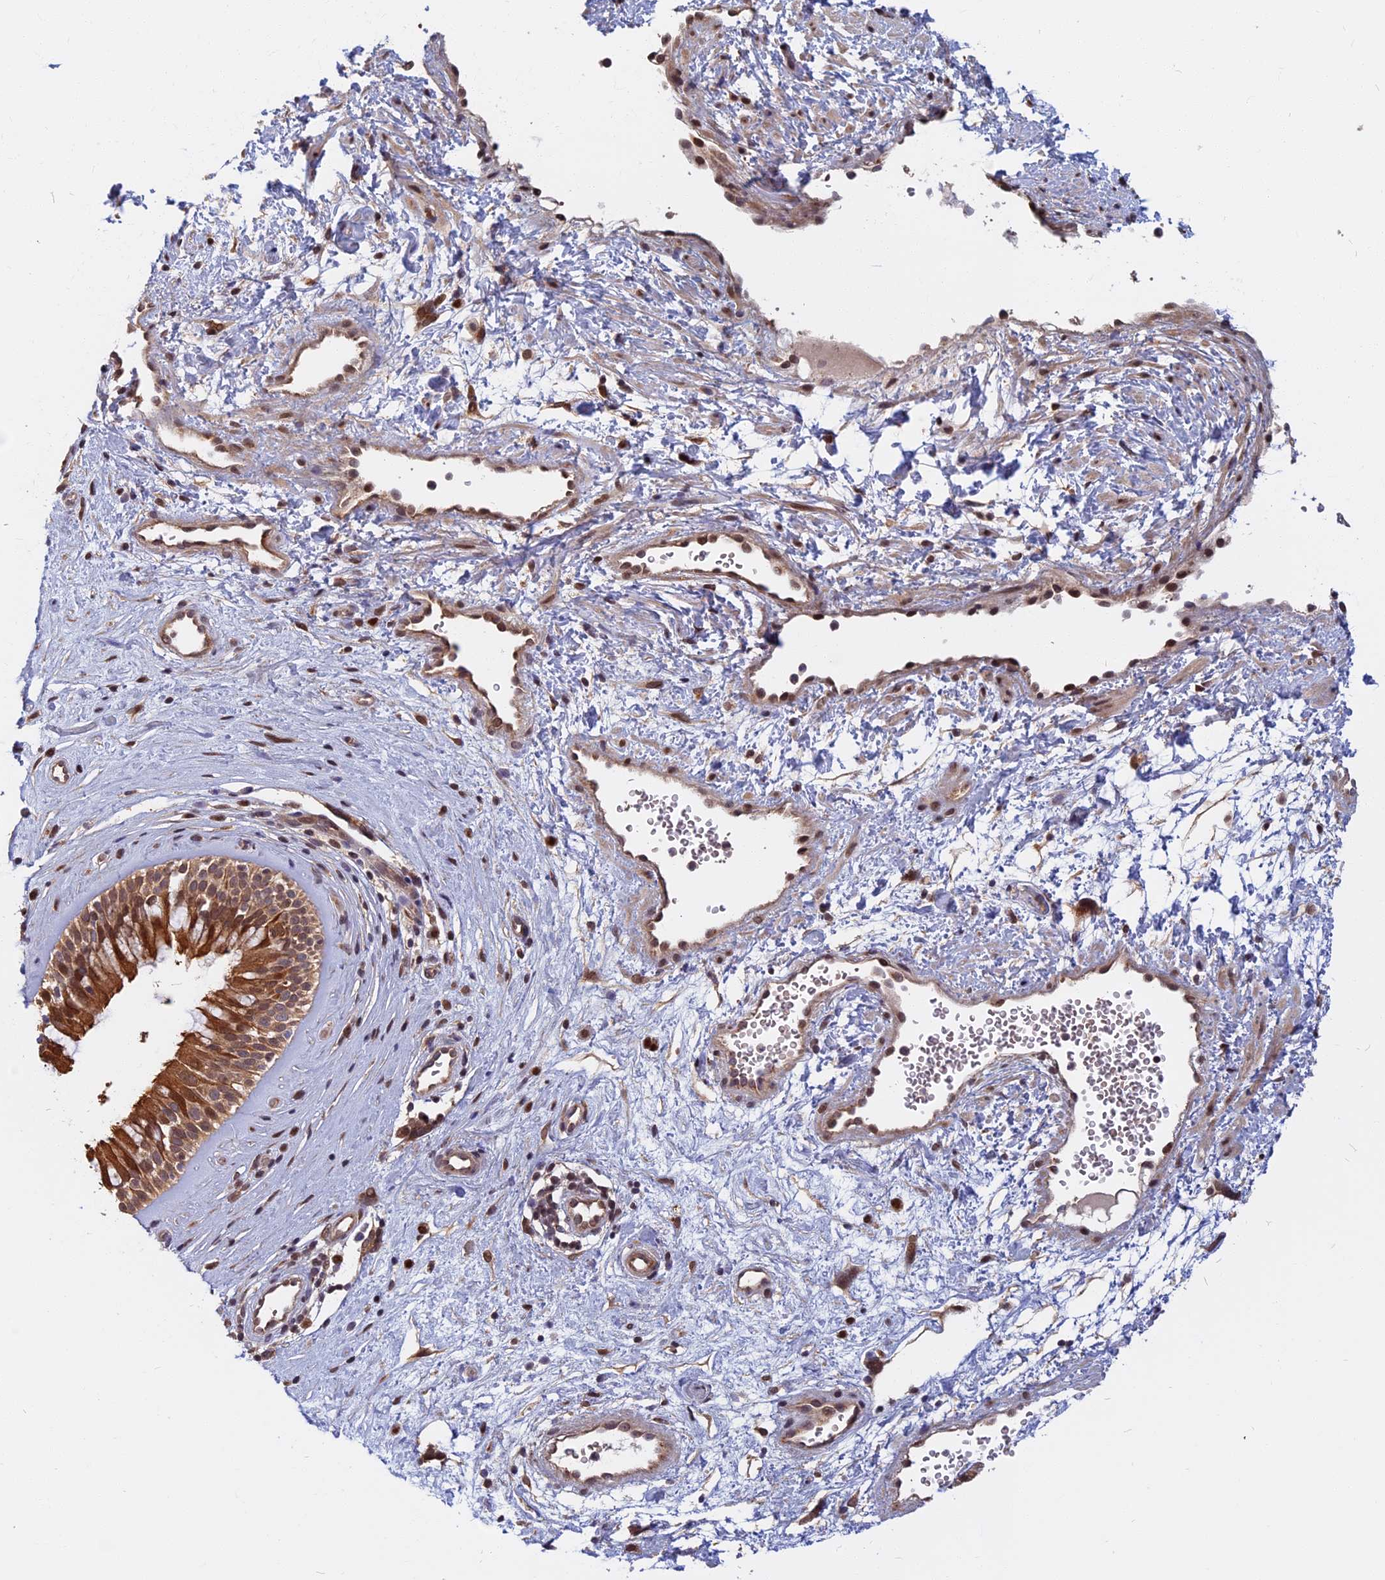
{"staining": {"intensity": "moderate", "quantity": ">75%", "location": "cytoplasmic/membranous,nuclear"}, "tissue": "nasopharynx", "cell_type": "Respiratory epithelial cells", "image_type": "normal", "snomed": [{"axis": "morphology", "description": "Normal tissue, NOS"}, {"axis": "topography", "description": "Nasopharynx"}], "caption": "Unremarkable nasopharynx shows moderate cytoplasmic/membranous,nuclear positivity in about >75% of respiratory epithelial cells (Brightfield microscopy of DAB IHC at high magnification)..", "gene": "CCDC113", "patient": {"sex": "male", "age": 32}}